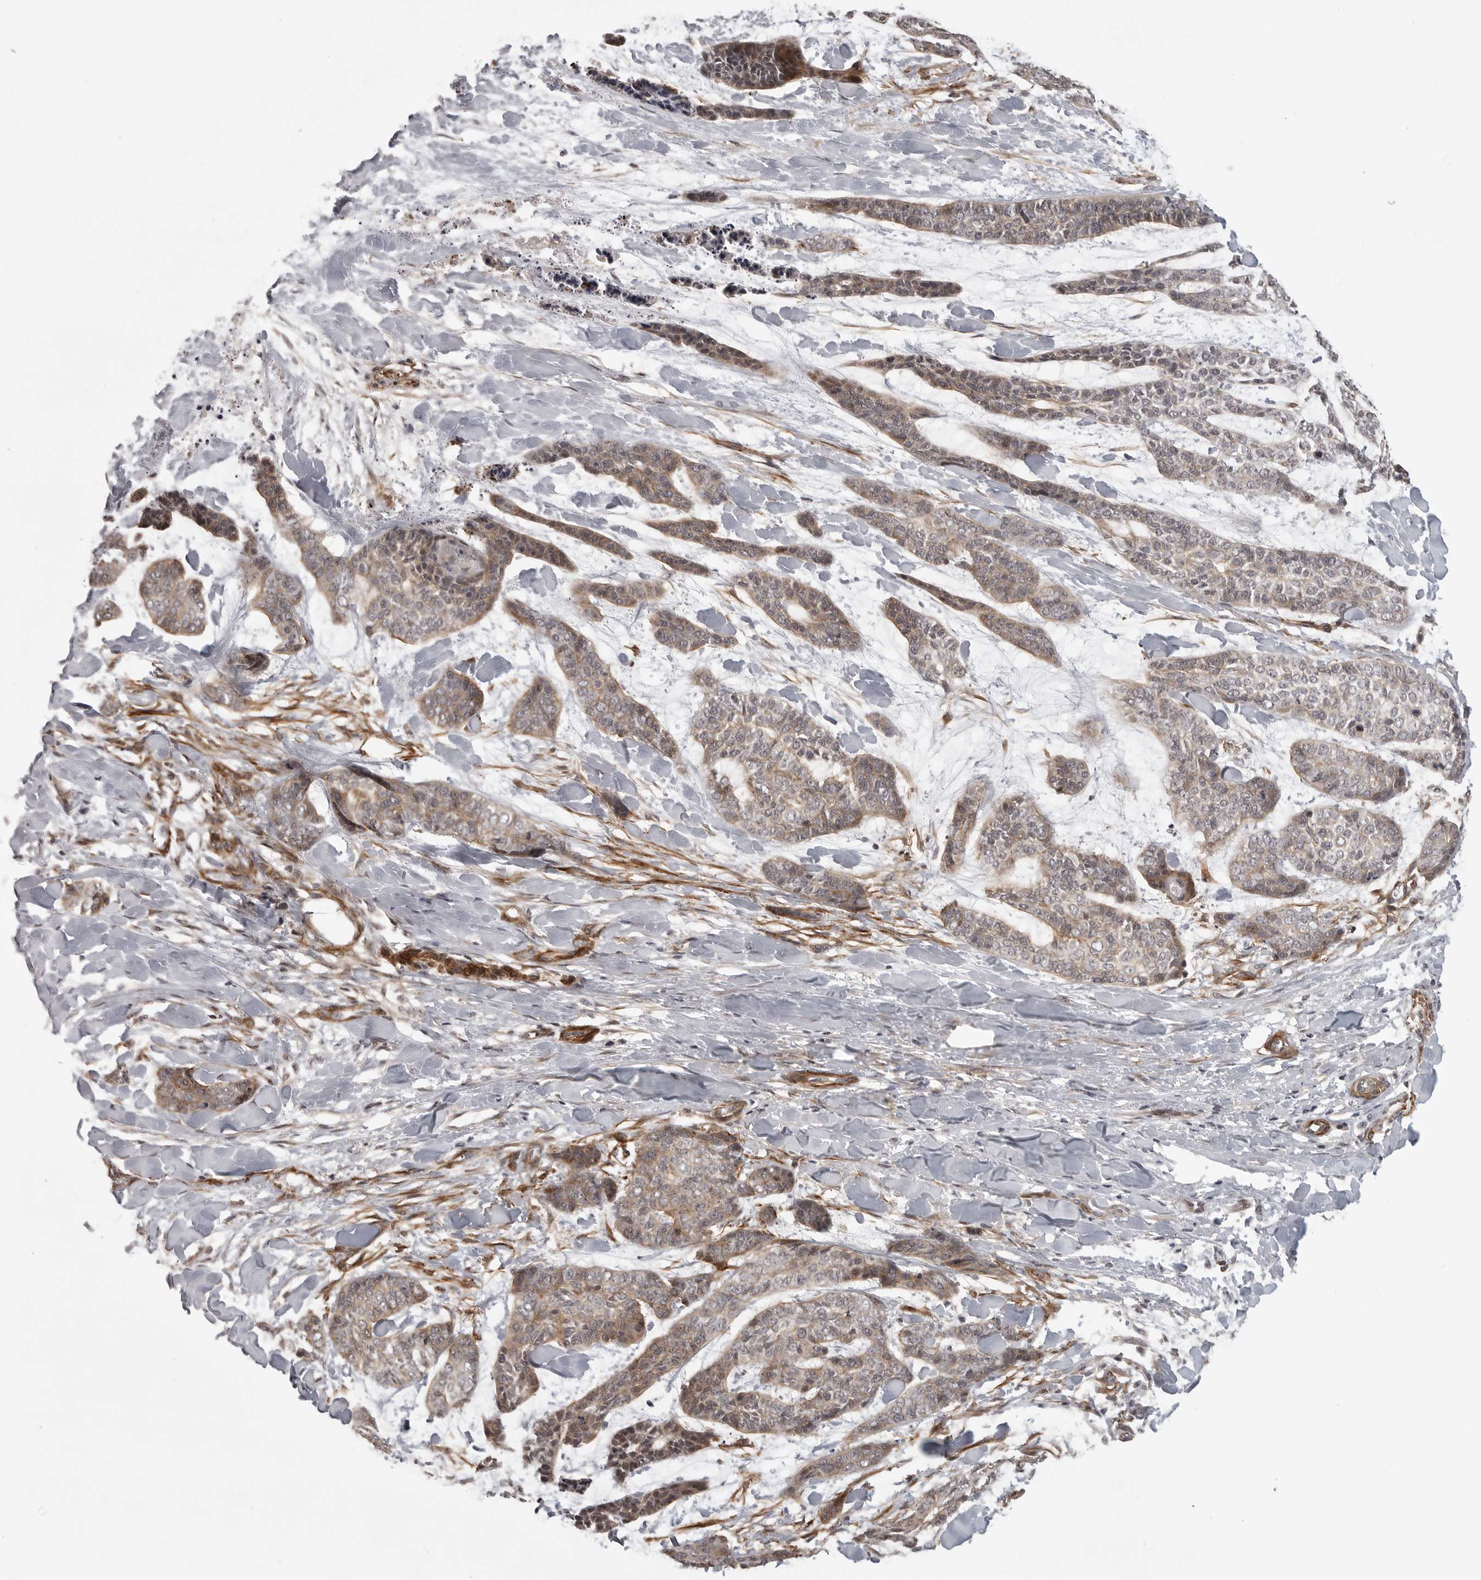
{"staining": {"intensity": "moderate", "quantity": ">75%", "location": "cytoplasmic/membranous"}, "tissue": "skin cancer", "cell_type": "Tumor cells", "image_type": "cancer", "snomed": [{"axis": "morphology", "description": "Basal cell carcinoma"}, {"axis": "topography", "description": "Skin"}], "caption": "Protein expression analysis of skin basal cell carcinoma demonstrates moderate cytoplasmic/membranous positivity in about >75% of tumor cells.", "gene": "TUT4", "patient": {"sex": "female", "age": 64}}